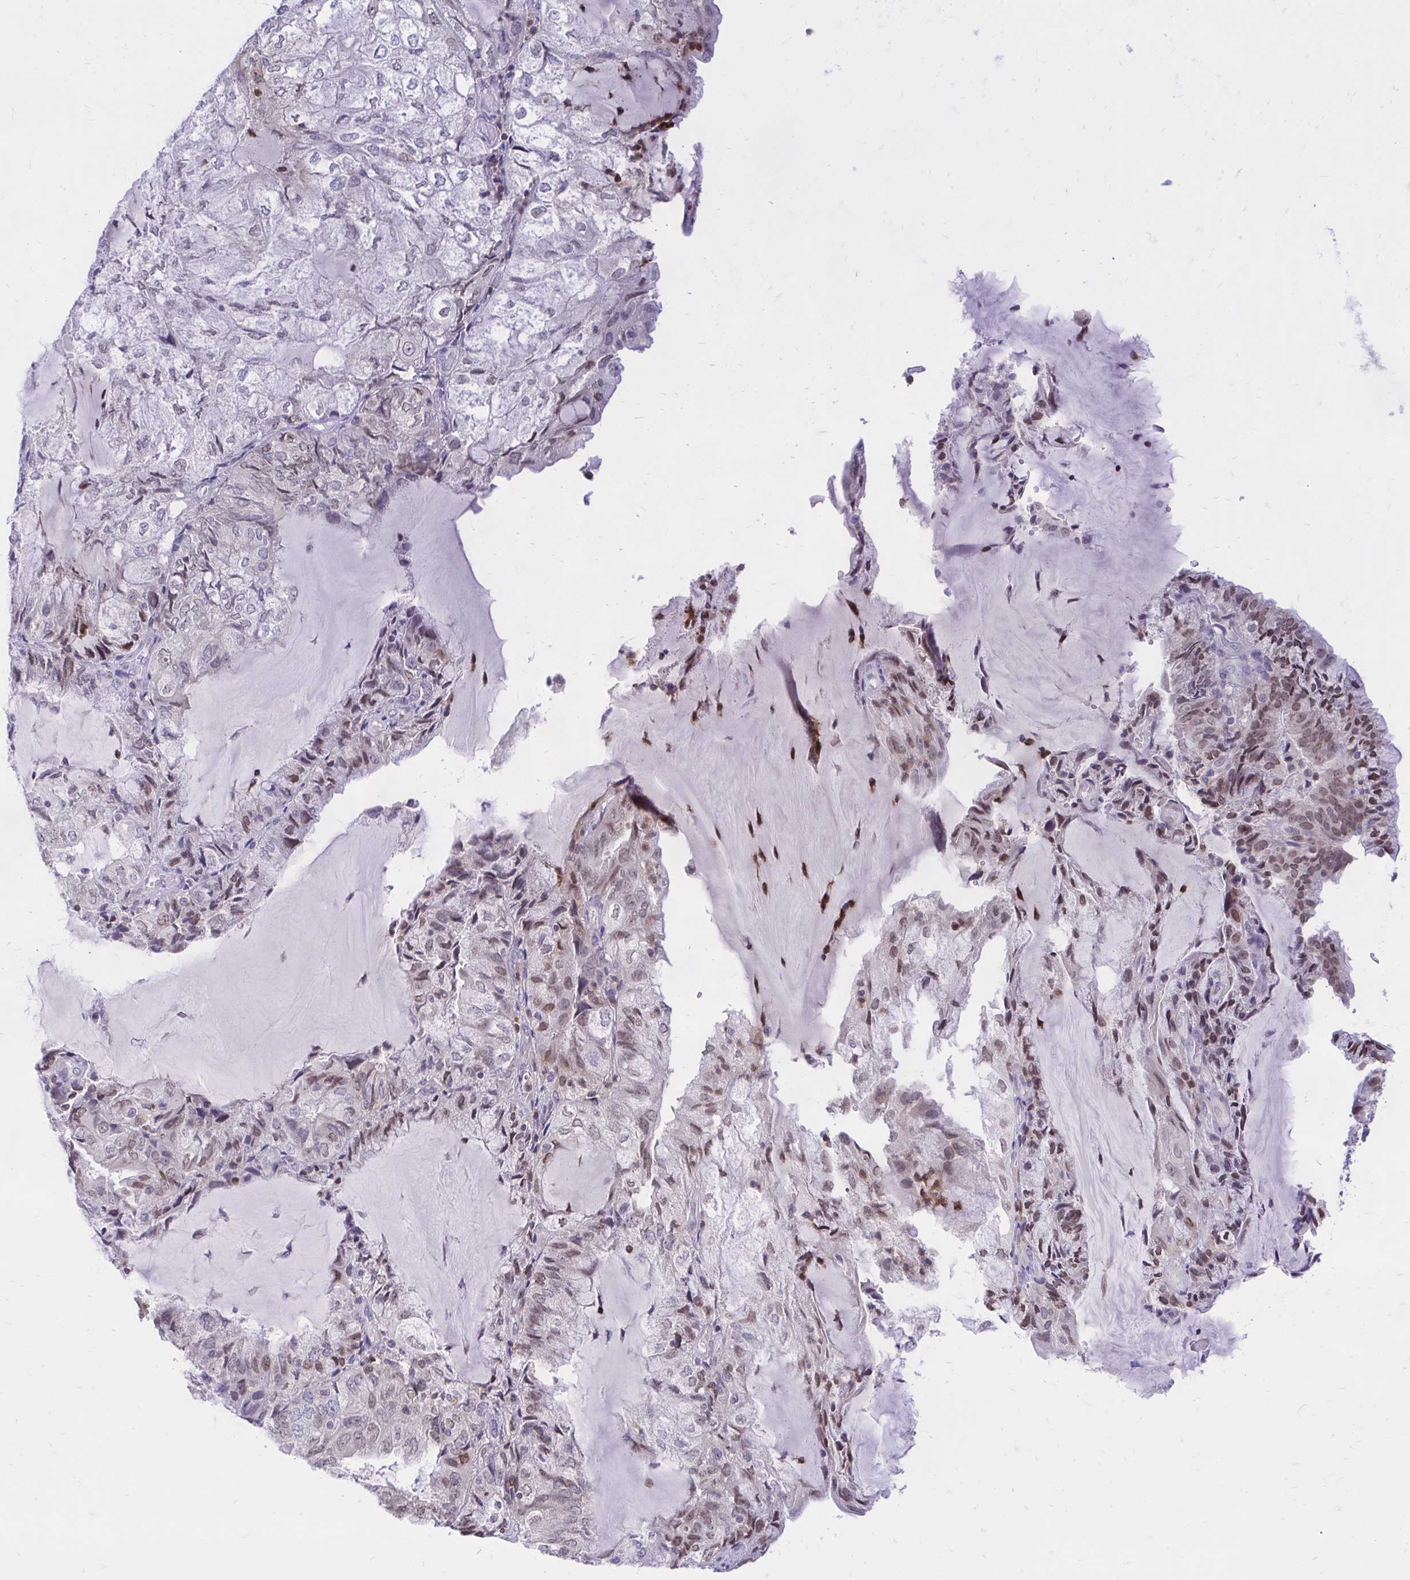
{"staining": {"intensity": "moderate", "quantity": "25%-75%", "location": "nuclear"}, "tissue": "endometrial cancer", "cell_type": "Tumor cells", "image_type": "cancer", "snomed": [{"axis": "morphology", "description": "Adenocarcinoma, NOS"}, {"axis": "topography", "description": "Endometrium"}], "caption": "This is a histology image of immunohistochemistry (IHC) staining of endometrial adenocarcinoma, which shows moderate positivity in the nuclear of tumor cells.", "gene": "CXCL8", "patient": {"sex": "female", "age": 81}}